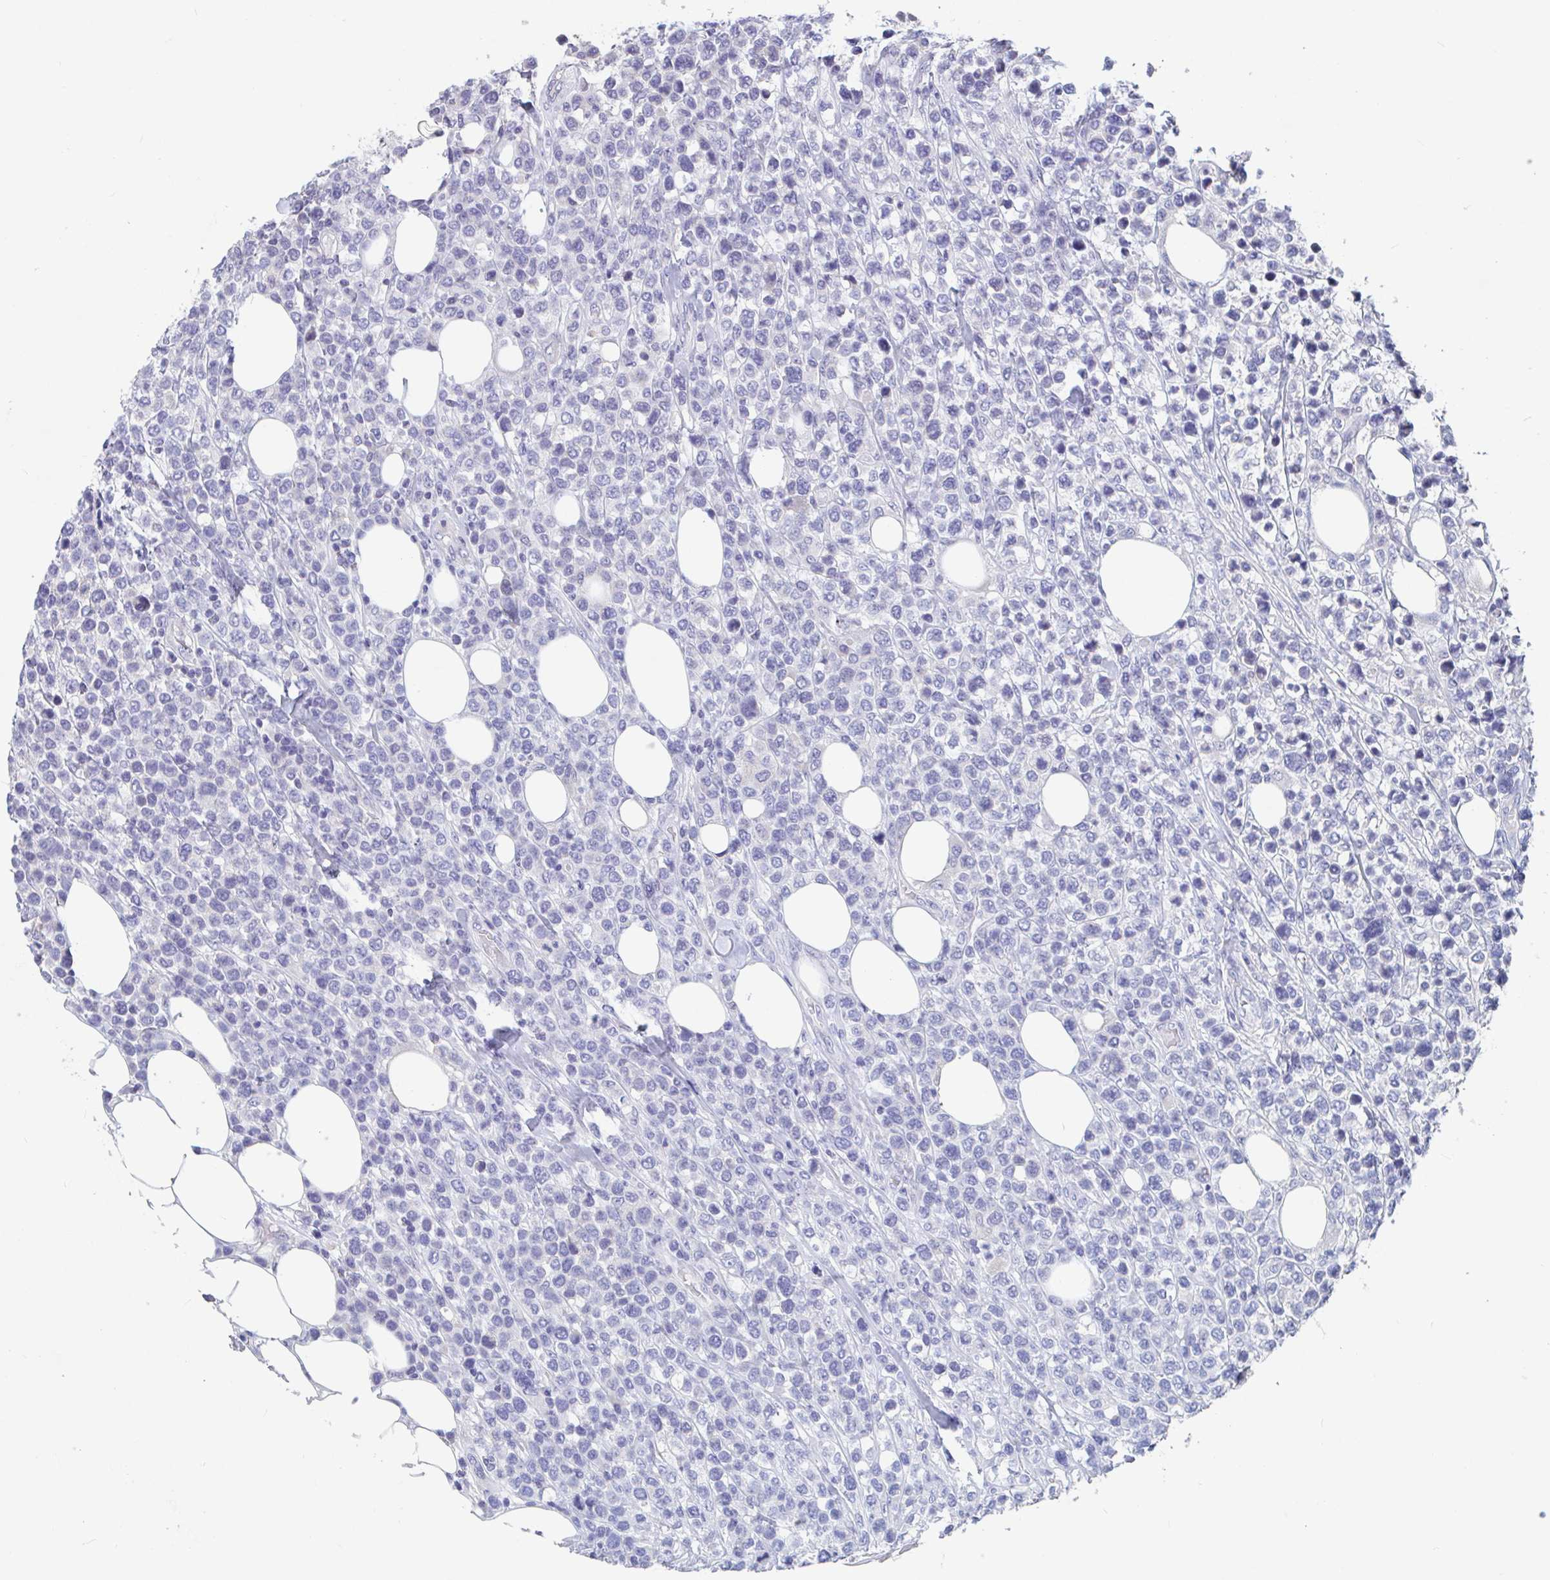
{"staining": {"intensity": "negative", "quantity": "none", "location": "none"}, "tissue": "lymphoma", "cell_type": "Tumor cells", "image_type": "cancer", "snomed": [{"axis": "morphology", "description": "Malignant lymphoma, non-Hodgkin's type, High grade"}, {"axis": "topography", "description": "Soft tissue"}], "caption": "Tumor cells are negative for brown protein staining in malignant lymphoma, non-Hodgkin's type (high-grade).", "gene": "UNKL", "patient": {"sex": "female", "age": 56}}